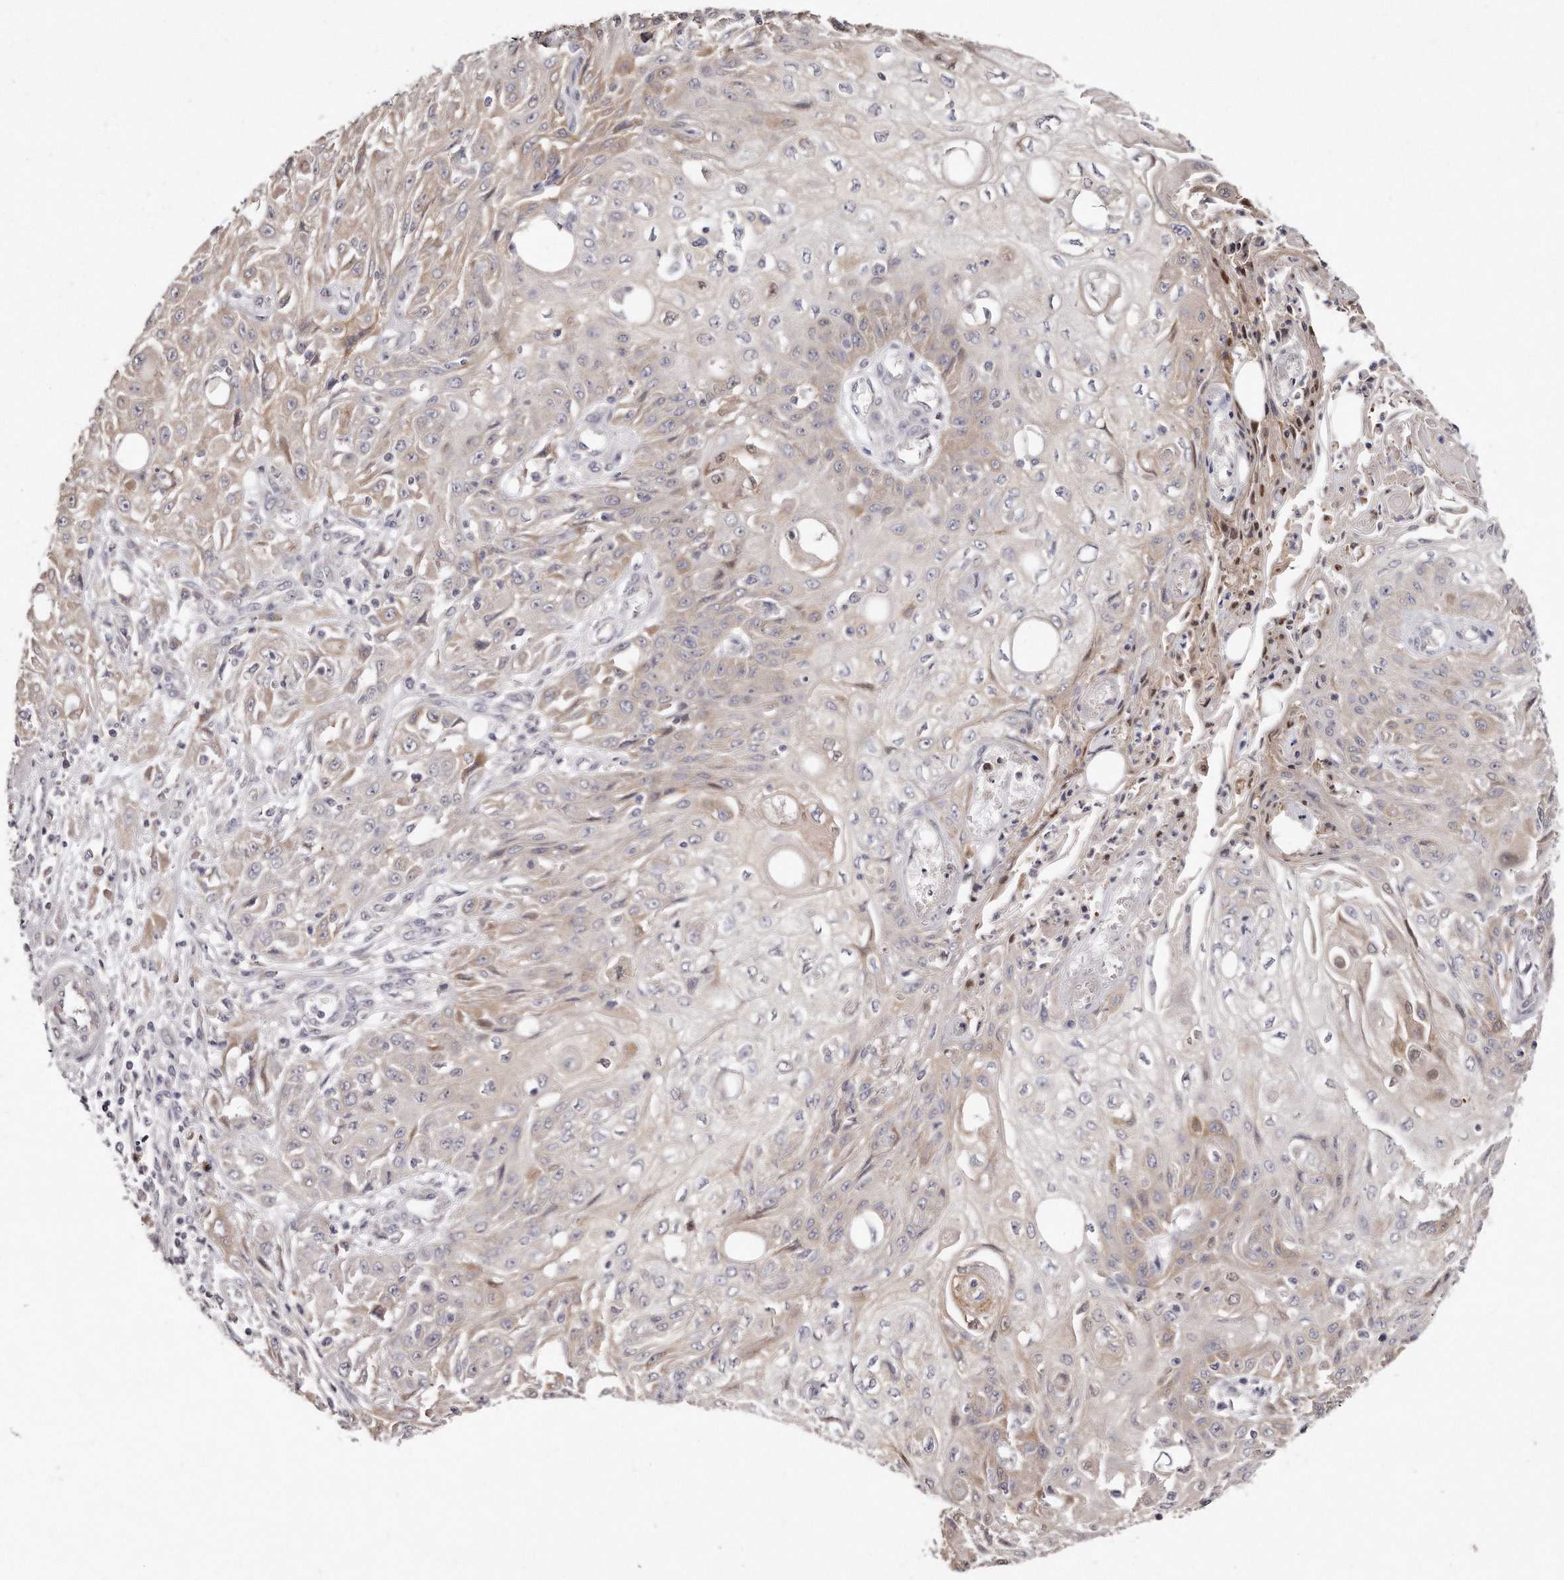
{"staining": {"intensity": "weak", "quantity": "25%-75%", "location": "cytoplasmic/membranous"}, "tissue": "skin cancer", "cell_type": "Tumor cells", "image_type": "cancer", "snomed": [{"axis": "morphology", "description": "Squamous cell carcinoma, NOS"}, {"axis": "morphology", "description": "Squamous cell carcinoma, metastatic, NOS"}, {"axis": "topography", "description": "Skin"}, {"axis": "topography", "description": "Lymph node"}], "caption": "IHC micrograph of human skin cancer (squamous cell carcinoma) stained for a protein (brown), which shows low levels of weak cytoplasmic/membranous expression in approximately 25%-75% of tumor cells.", "gene": "TTLL4", "patient": {"sex": "male", "age": 75}}